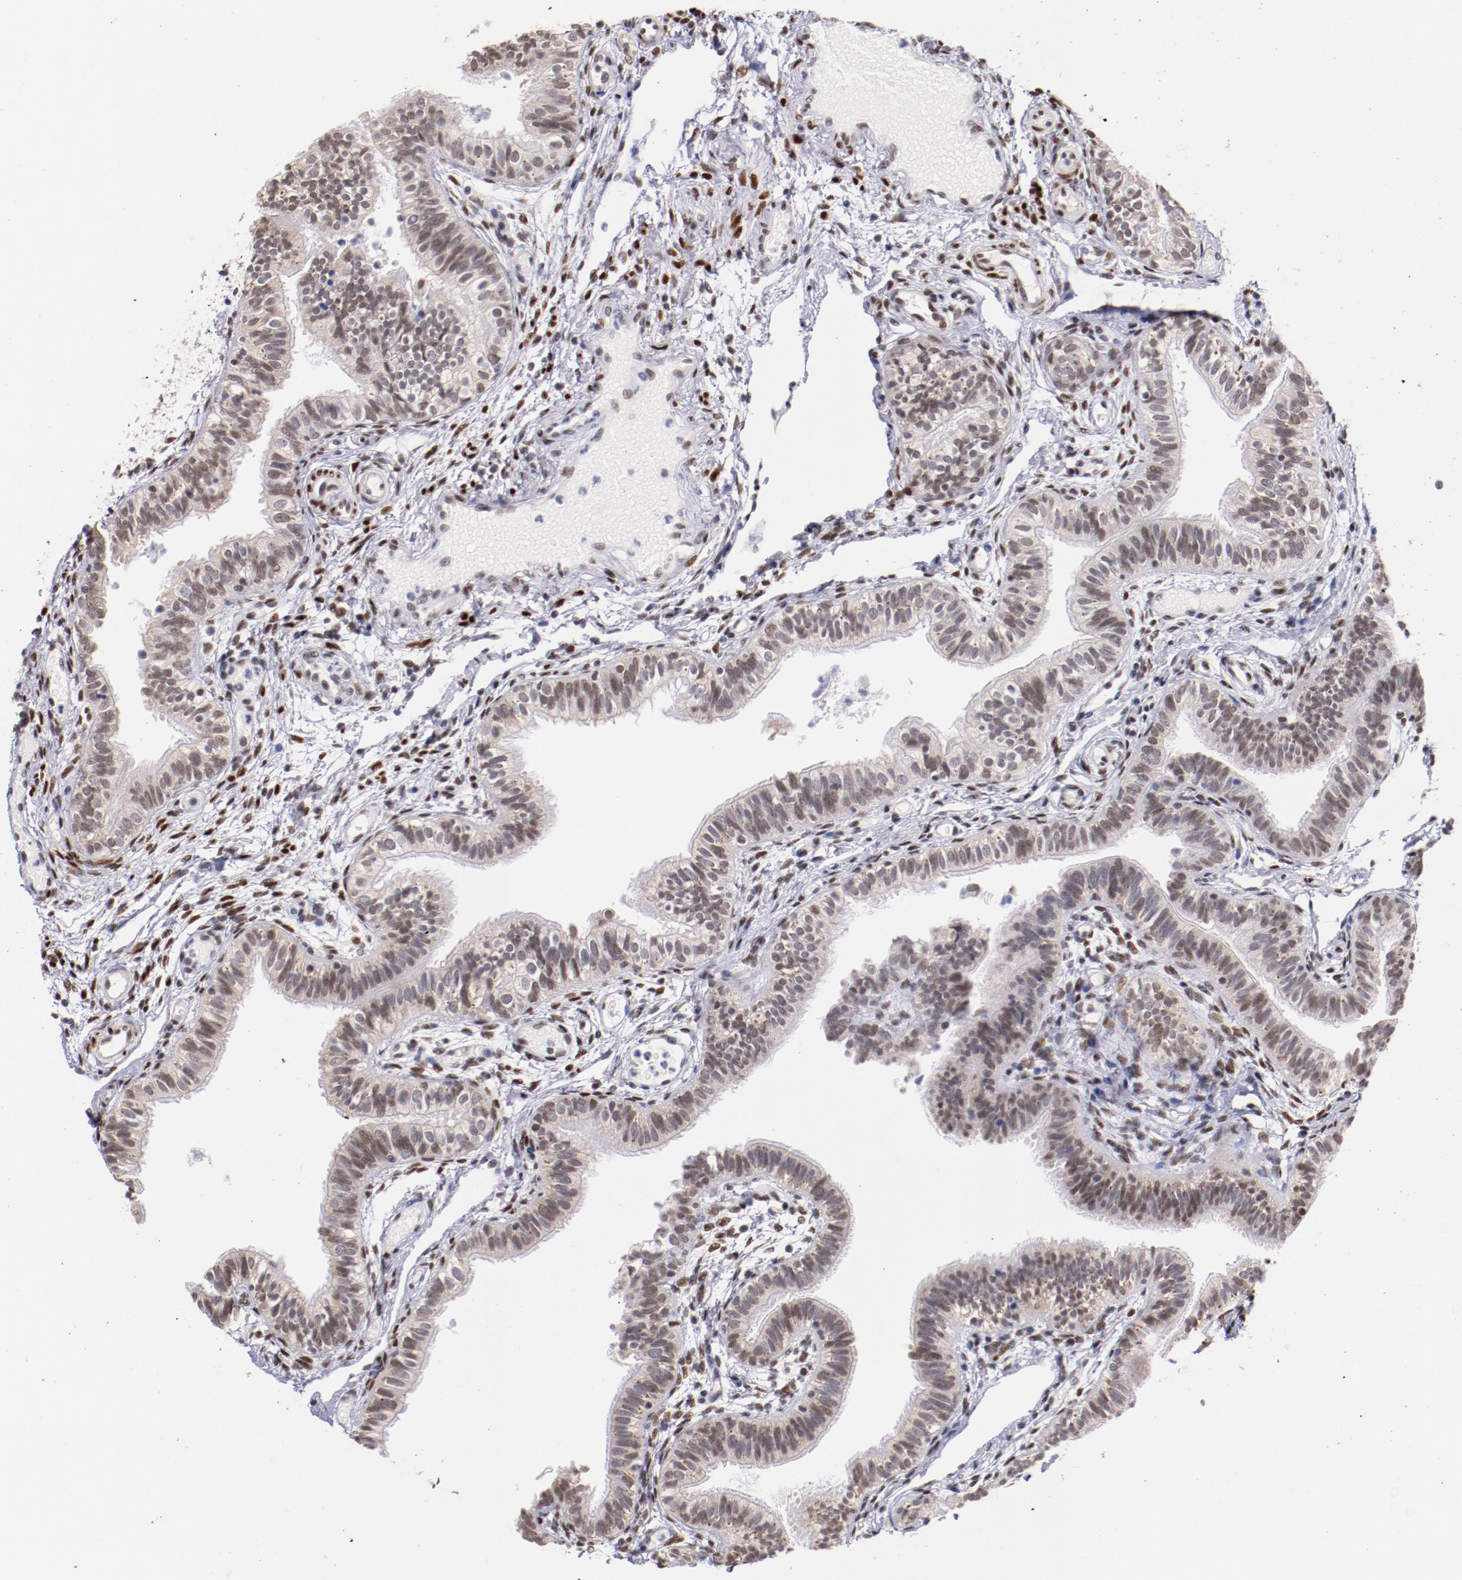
{"staining": {"intensity": "moderate", "quantity": ">75%", "location": "nuclear"}, "tissue": "fallopian tube", "cell_type": "Glandular cells", "image_type": "normal", "snomed": [{"axis": "morphology", "description": "Normal tissue, NOS"}, {"axis": "morphology", "description": "Dermoid, NOS"}, {"axis": "topography", "description": "Fallopian tube"}], "caption": "The immunohistochemical stain highlights moderate nuclear positivity in glandular cells of normal fallopian tube.", "gene": "SRF", "patient": {"sex": "female", "age": 33}}